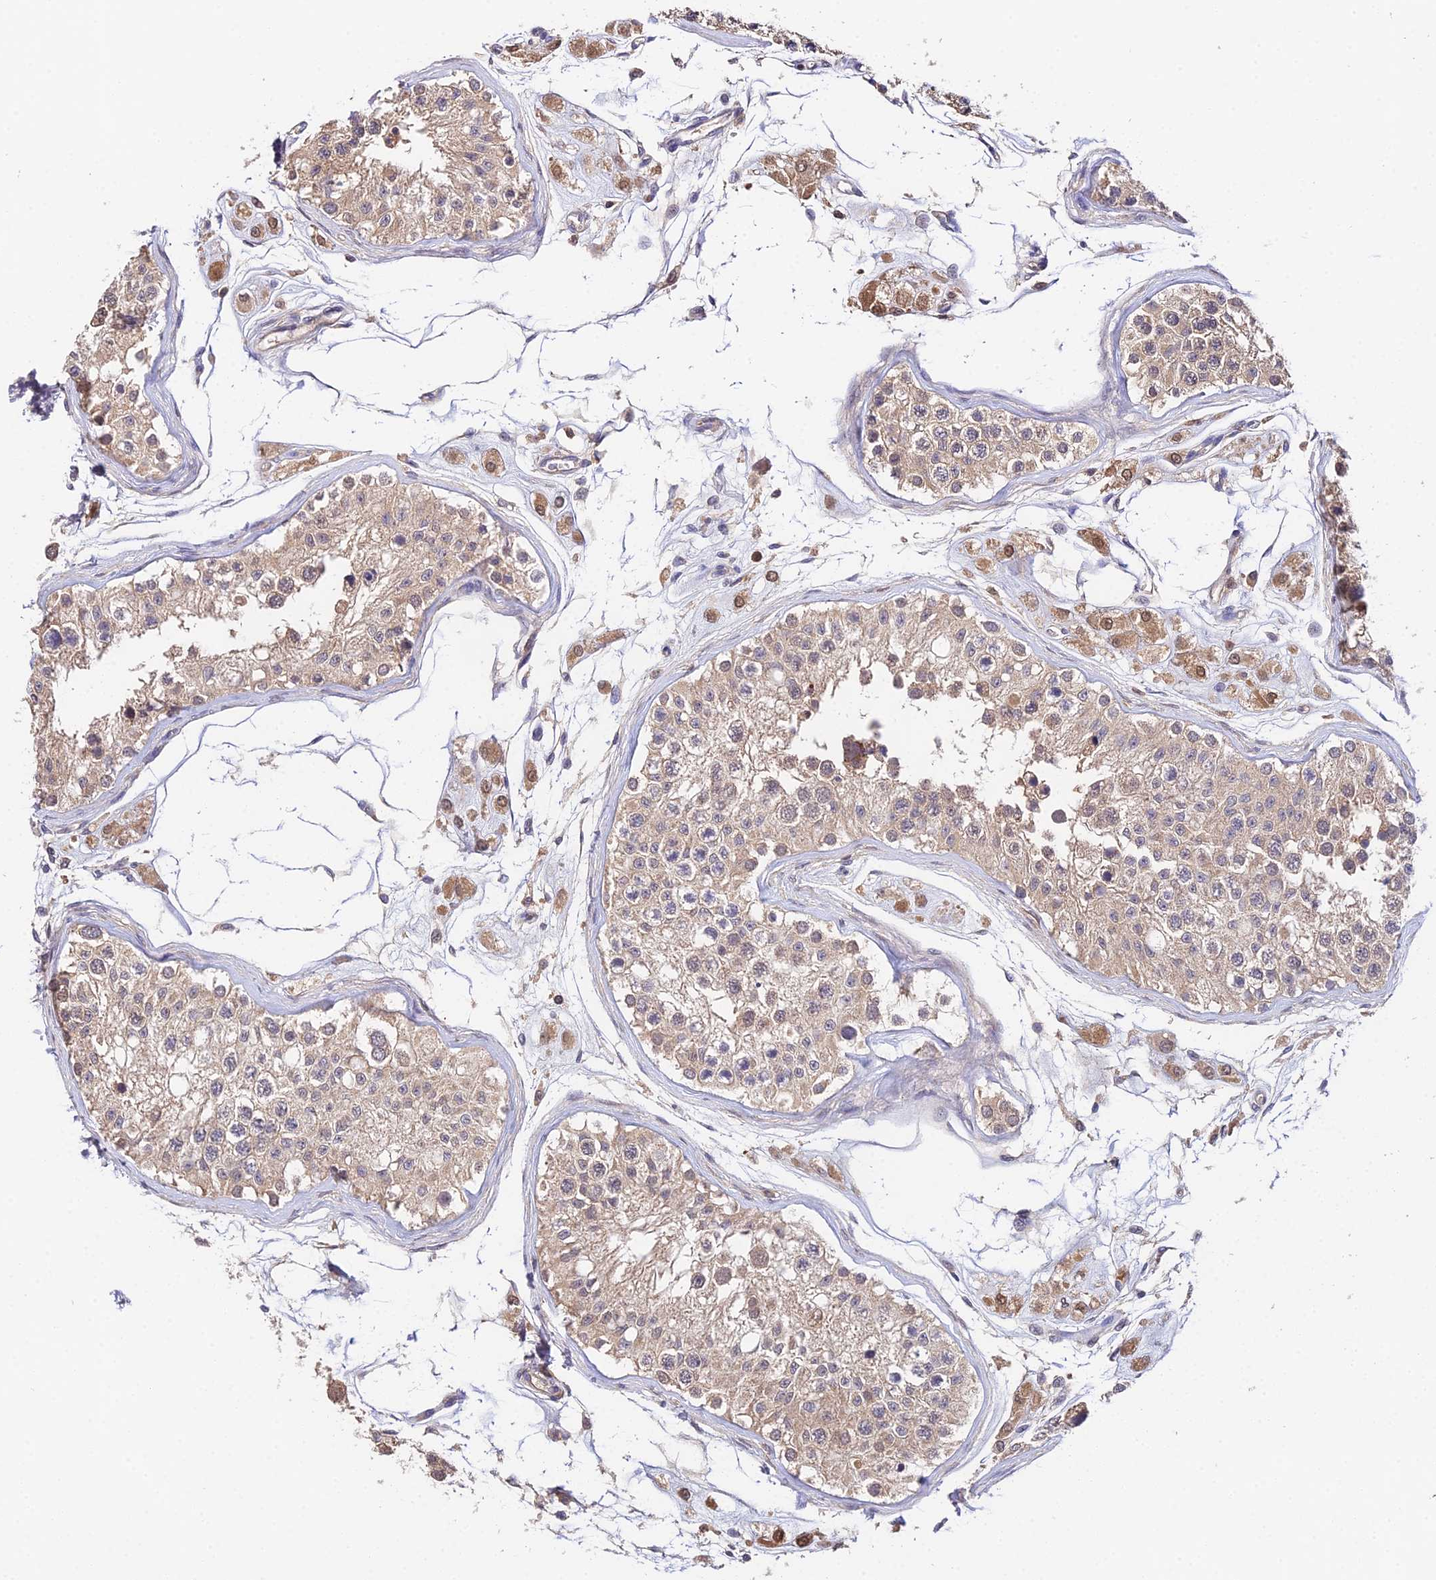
{"staining": {"intensity": "weak", "quantity": "25%-75%", "location": "cytoplasmic/membranous"}, "tissue": "testis", "cell_type": "Cells in seminiferous ducts", "image_type": "normal", "snomed": [{"axis": "morphology", "description": "Normal tissue, NOS"}, {"axis": "morphology", "description": "Adenocarcinoma, metastatic, NOS"}, {"axis": "topography", "description": "Testis"}], "caption": "Immunohistochemistry of benign testis displays low levels of weak cytoplasmic/membranous expression in about 25%-75% of cells in seminiferous ducts. The protein is shown in brown color, while the nuclei are stained blue.", "gene": "FBP1", "patient": {"sex": "male", "age": 26}}